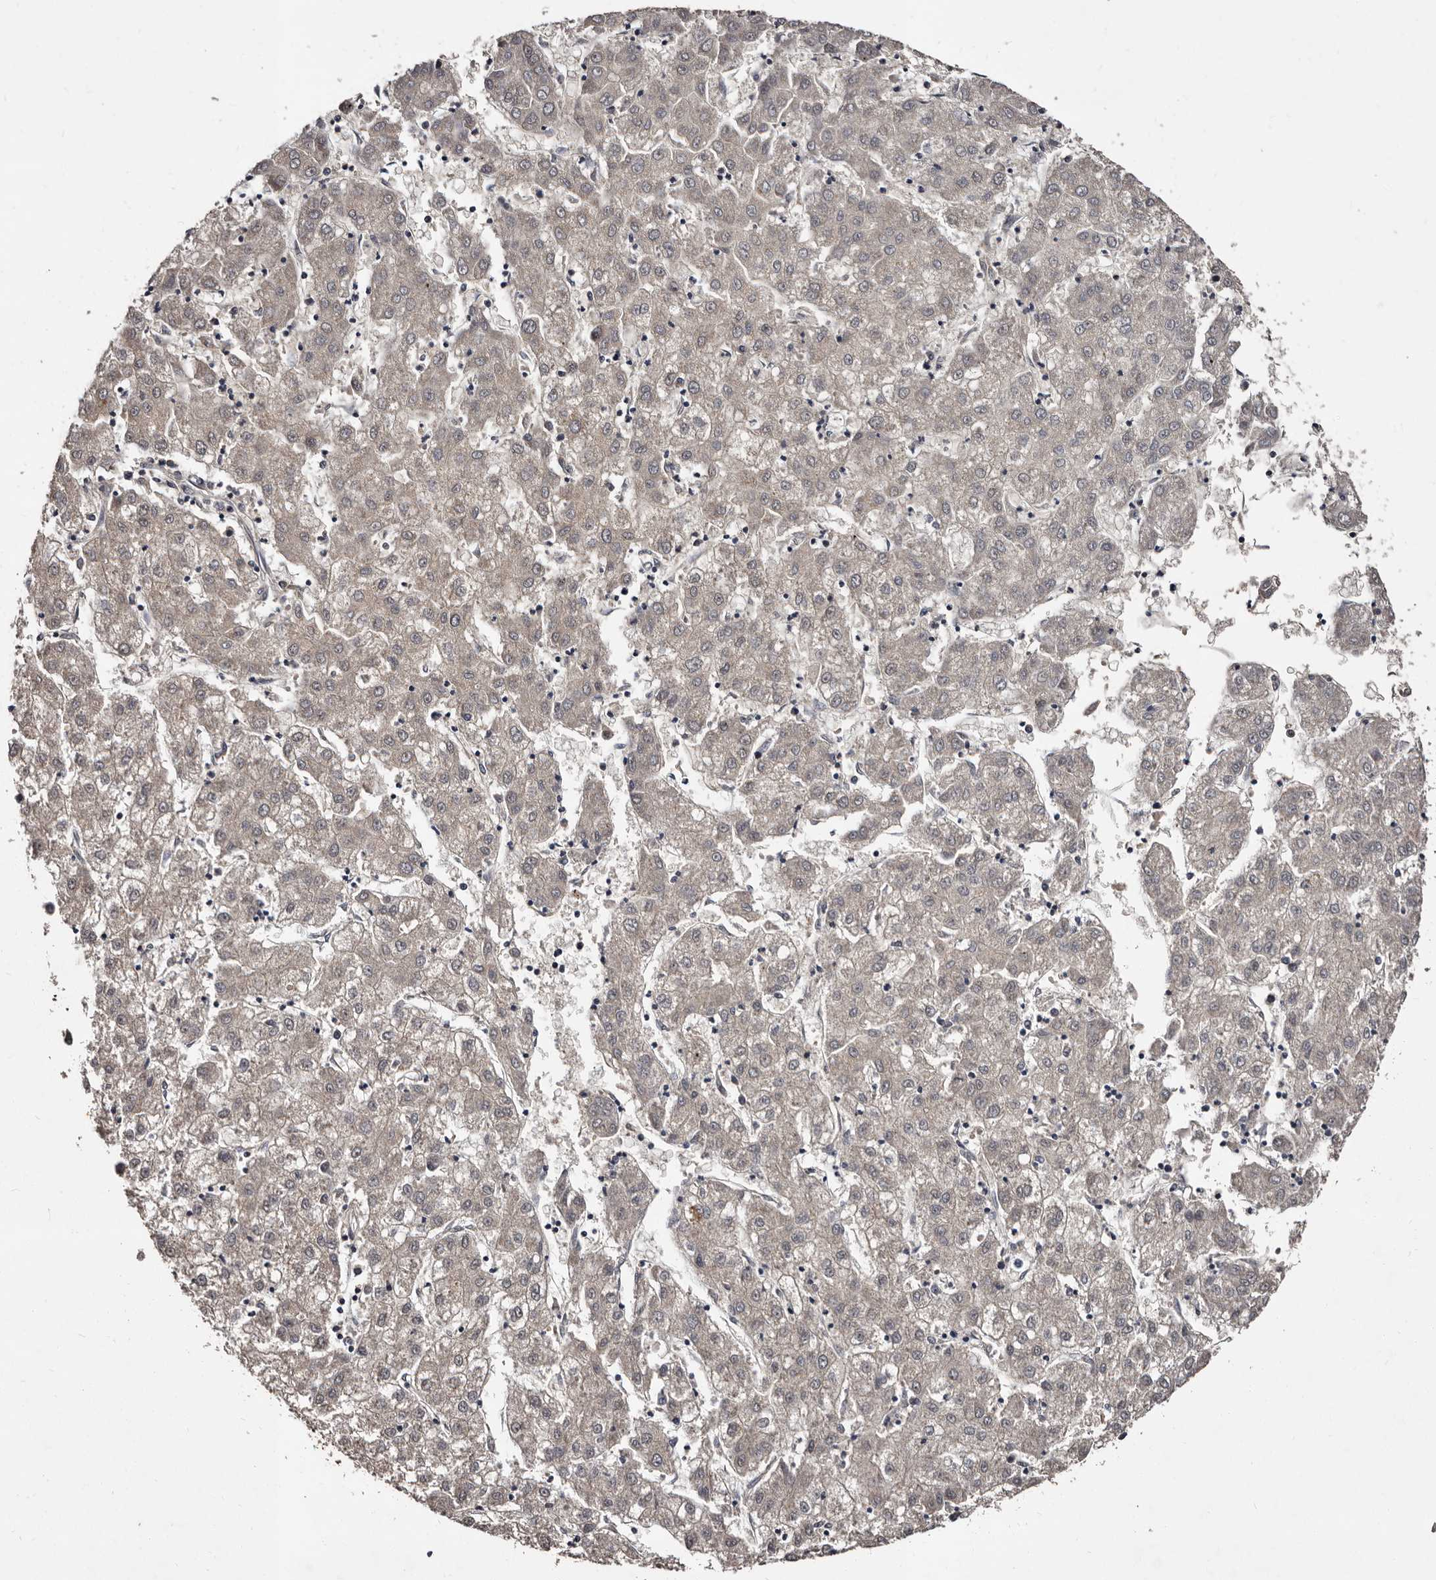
{"staining": {"intensity": "negative", "quantity": "none", "location": "none"}, "tissue": "liver cancer", "cell_type": "Tumor cells", "image_type": "cancer", "snomed": [{"axis": "morphology", "description": "Carcinoma, Hepatocellular, NOS"}, {"axis": "topography", "description": "Liver"}], "caption": "Tumor cells show no significant protein staining in liver cancer (hepatocellular carcinoma).", "gene": "MKRN3", "patient": {"sex": "male", "age": 72}}